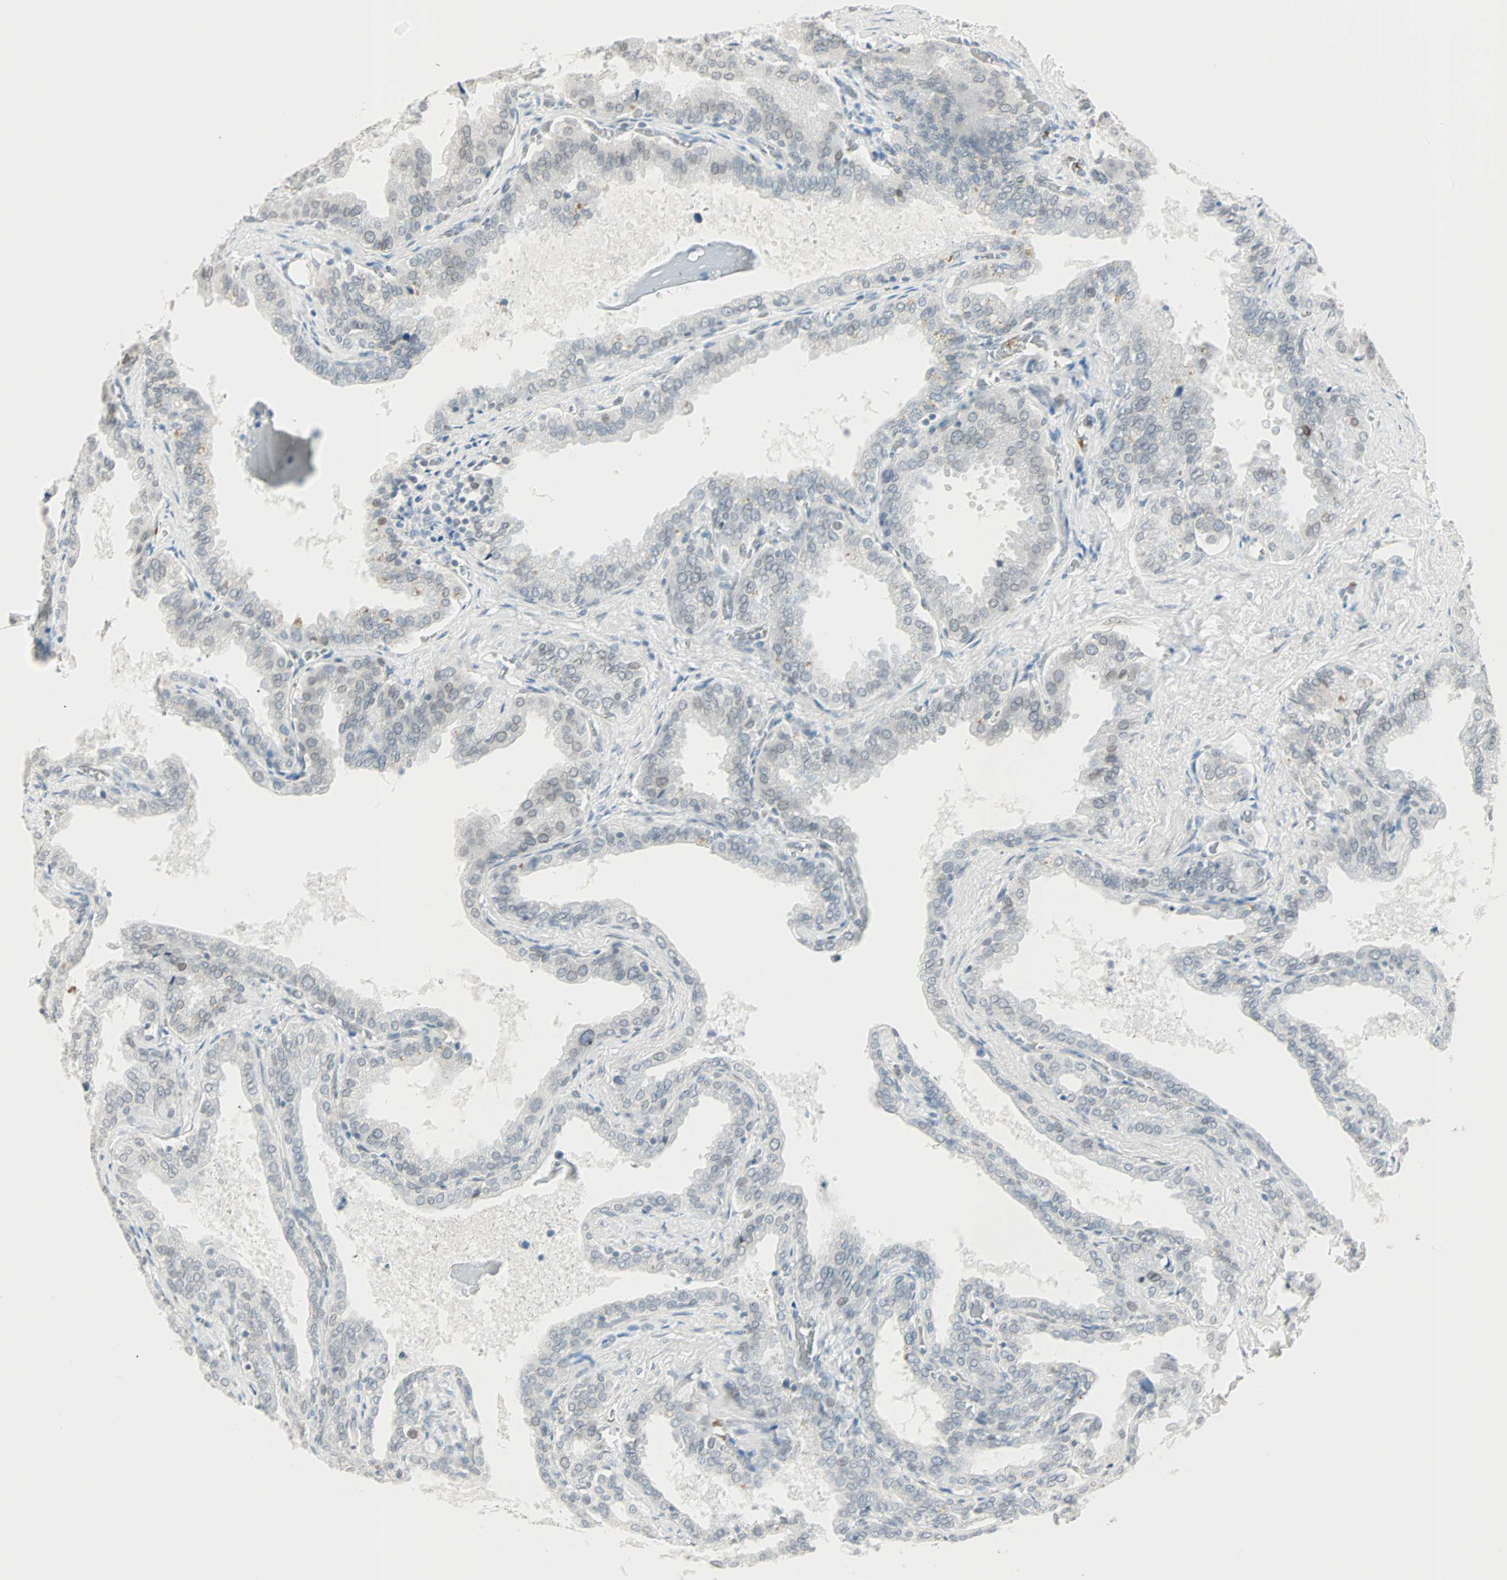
{"staining": {"intensity": "weak", "quantity": "<25%", "location": "cytoplasmic/membranous,nuclear"}, "tissue": "seminal vesicle", "cell_type": "Glandular cells", "image_type": "normal", "snomed": [{"axis": "morphology", "description": "Normal tissue, NOS"}, {"axis": "topography", "description": "Seminal veicle"}], "caption": "This is a photomicrograph of immunohistochemistry staining of benign seminal vesicle, which shows no staining in glandular cells.", "gene": "BCAN", "patient": {"sex": "male", "age": 46}}